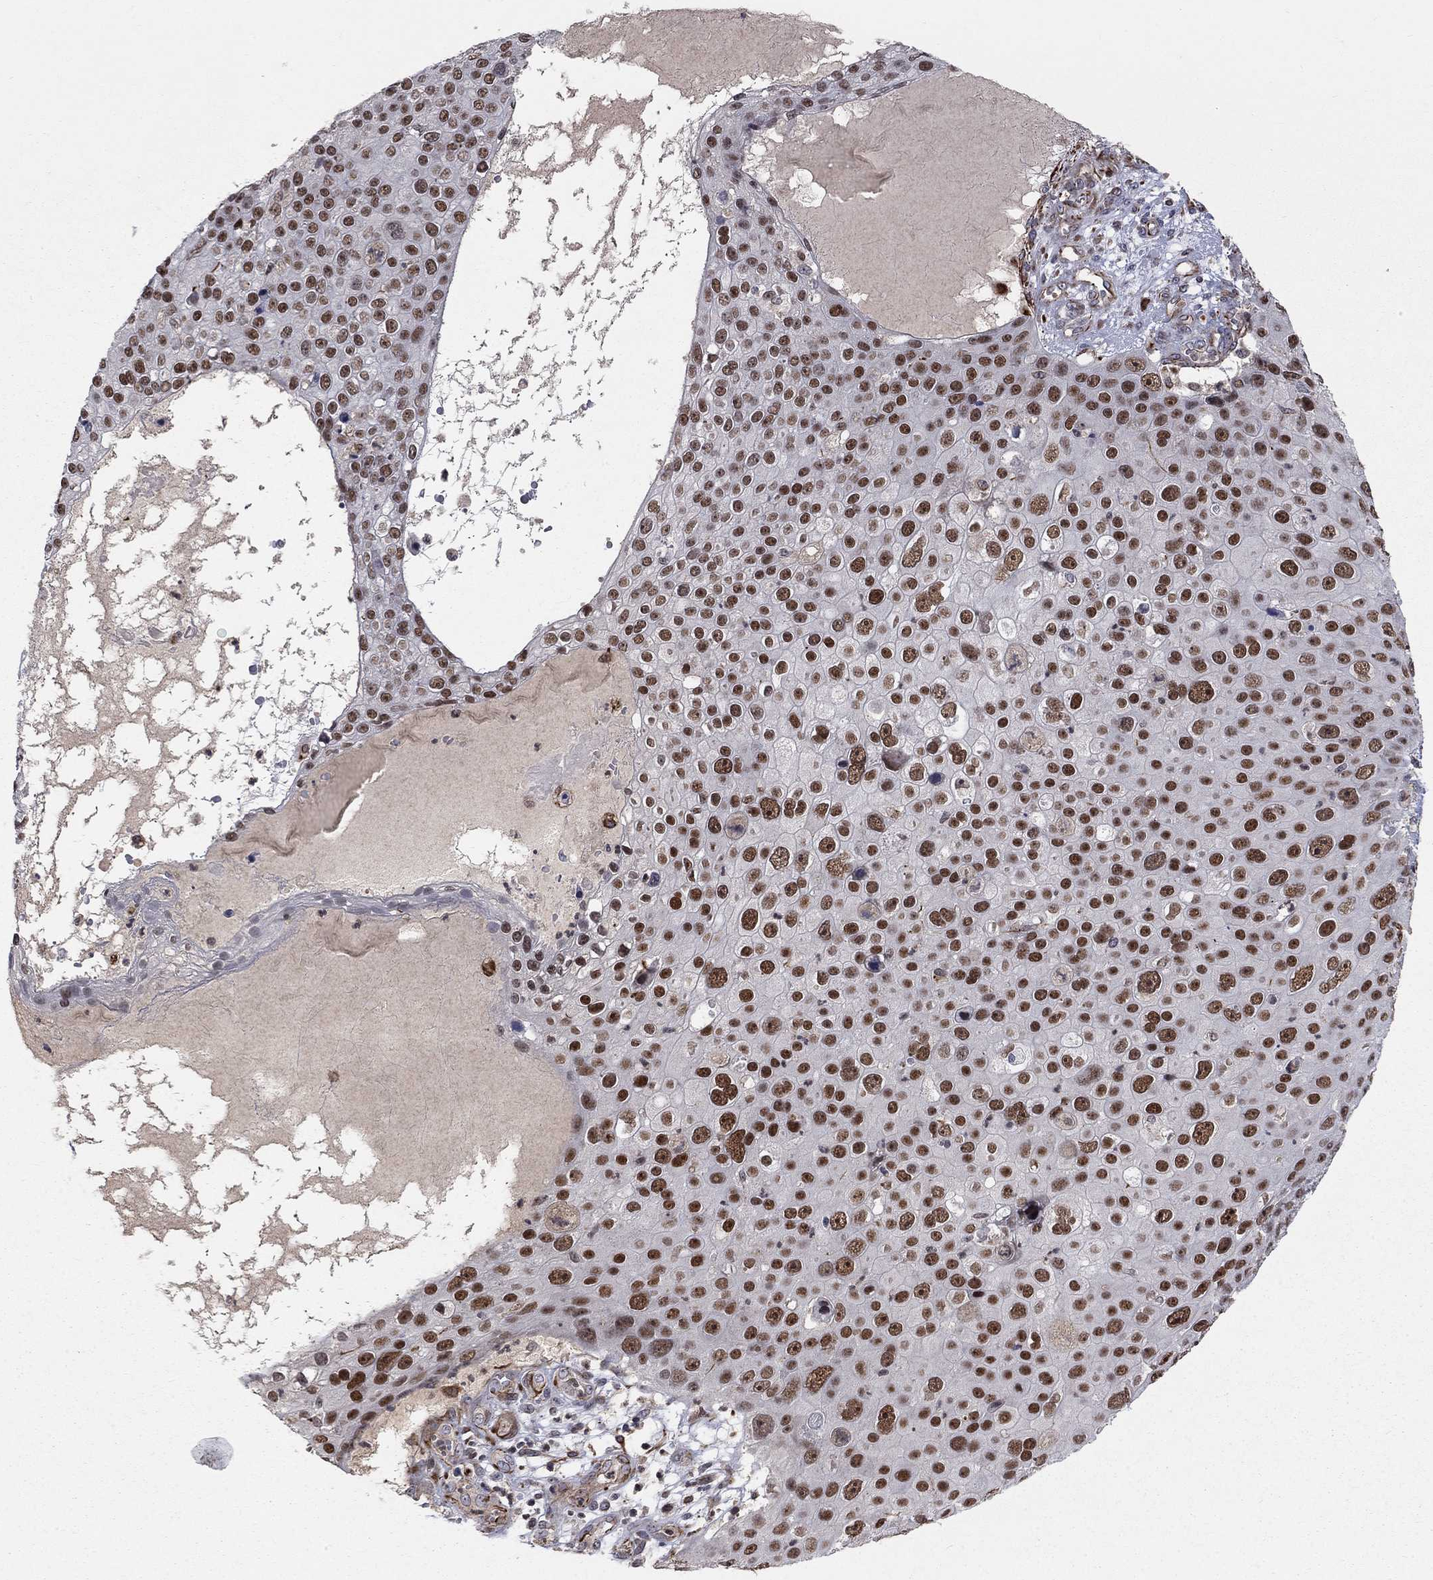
{"staining": {"intensity": "strong", "quantity": ">75%", "location": "nuclear"}, "tissue": "skin cancer", "cell_type": "Tumor cells", "image_type": "cancer", "snomed": [{"axis": "morphology", "description": "Squamous cell carcinoma, NOS"}, {"axis": "topography", "description": "Skin"}], "caption": "There is high levels of strong nuclear expression in tumor cells of skin cancer, as demonstrated by immunohistochemical staining (brown color).", "gene": "MSRA", "patient": {"sex": "male", "age": 71}}